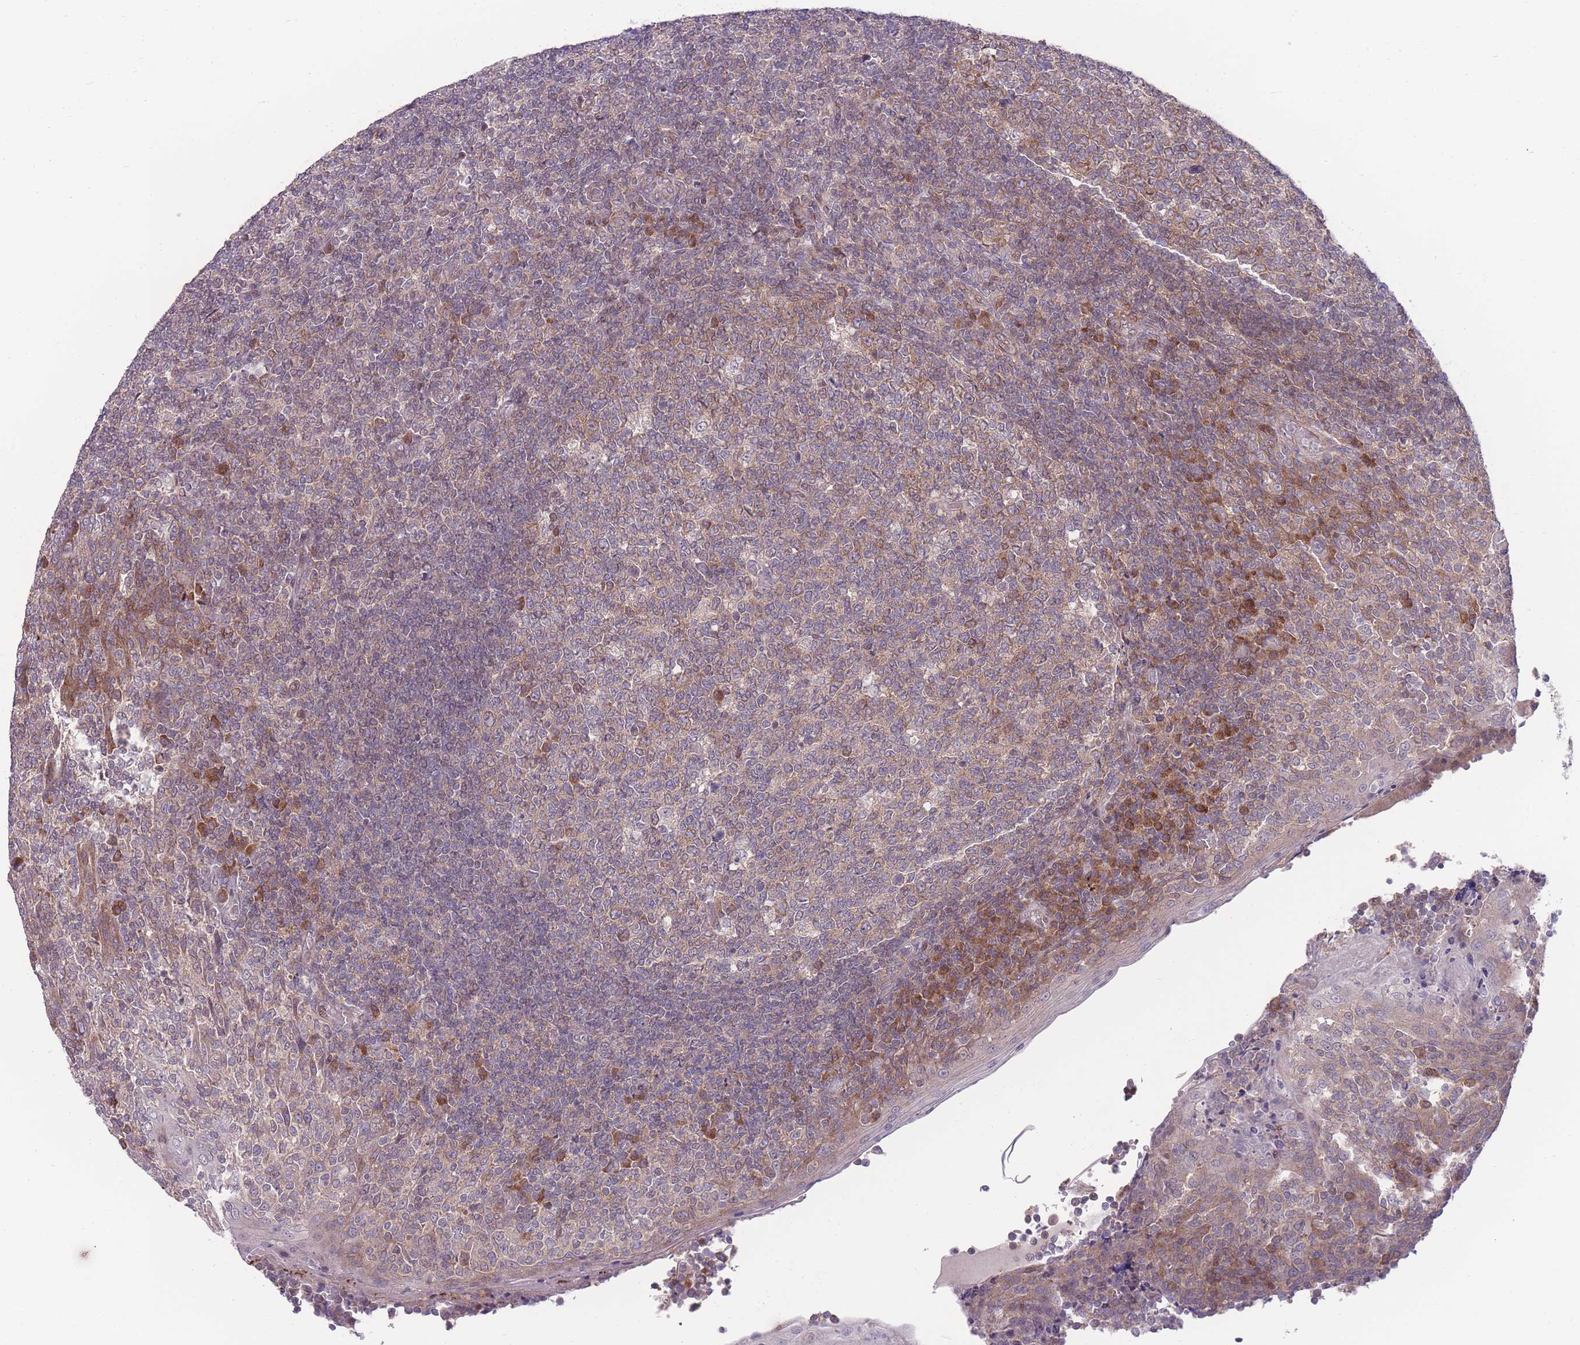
{"staining": {"intensity": "moderate", "quantity": "<25%", "location": "cytoplasmic/membranous"}, "tissue": "tonsil", "cell_type": "Germinal center cells", "image_type": "normal", "snomed": [{"axis": "morphology", "description": "Normal tissue, NOS"}, {"axis": "topography", "description": "Tonsil"}], "caption": "This photomicrograph displays immunohistochemistry staining of normal human tonsil, with low moderate cytoplasmic/membranous positivity in about <25% of germinal center cells.", "gene": "RIC8A", "patient": {"sex": "female", "age": 19}}